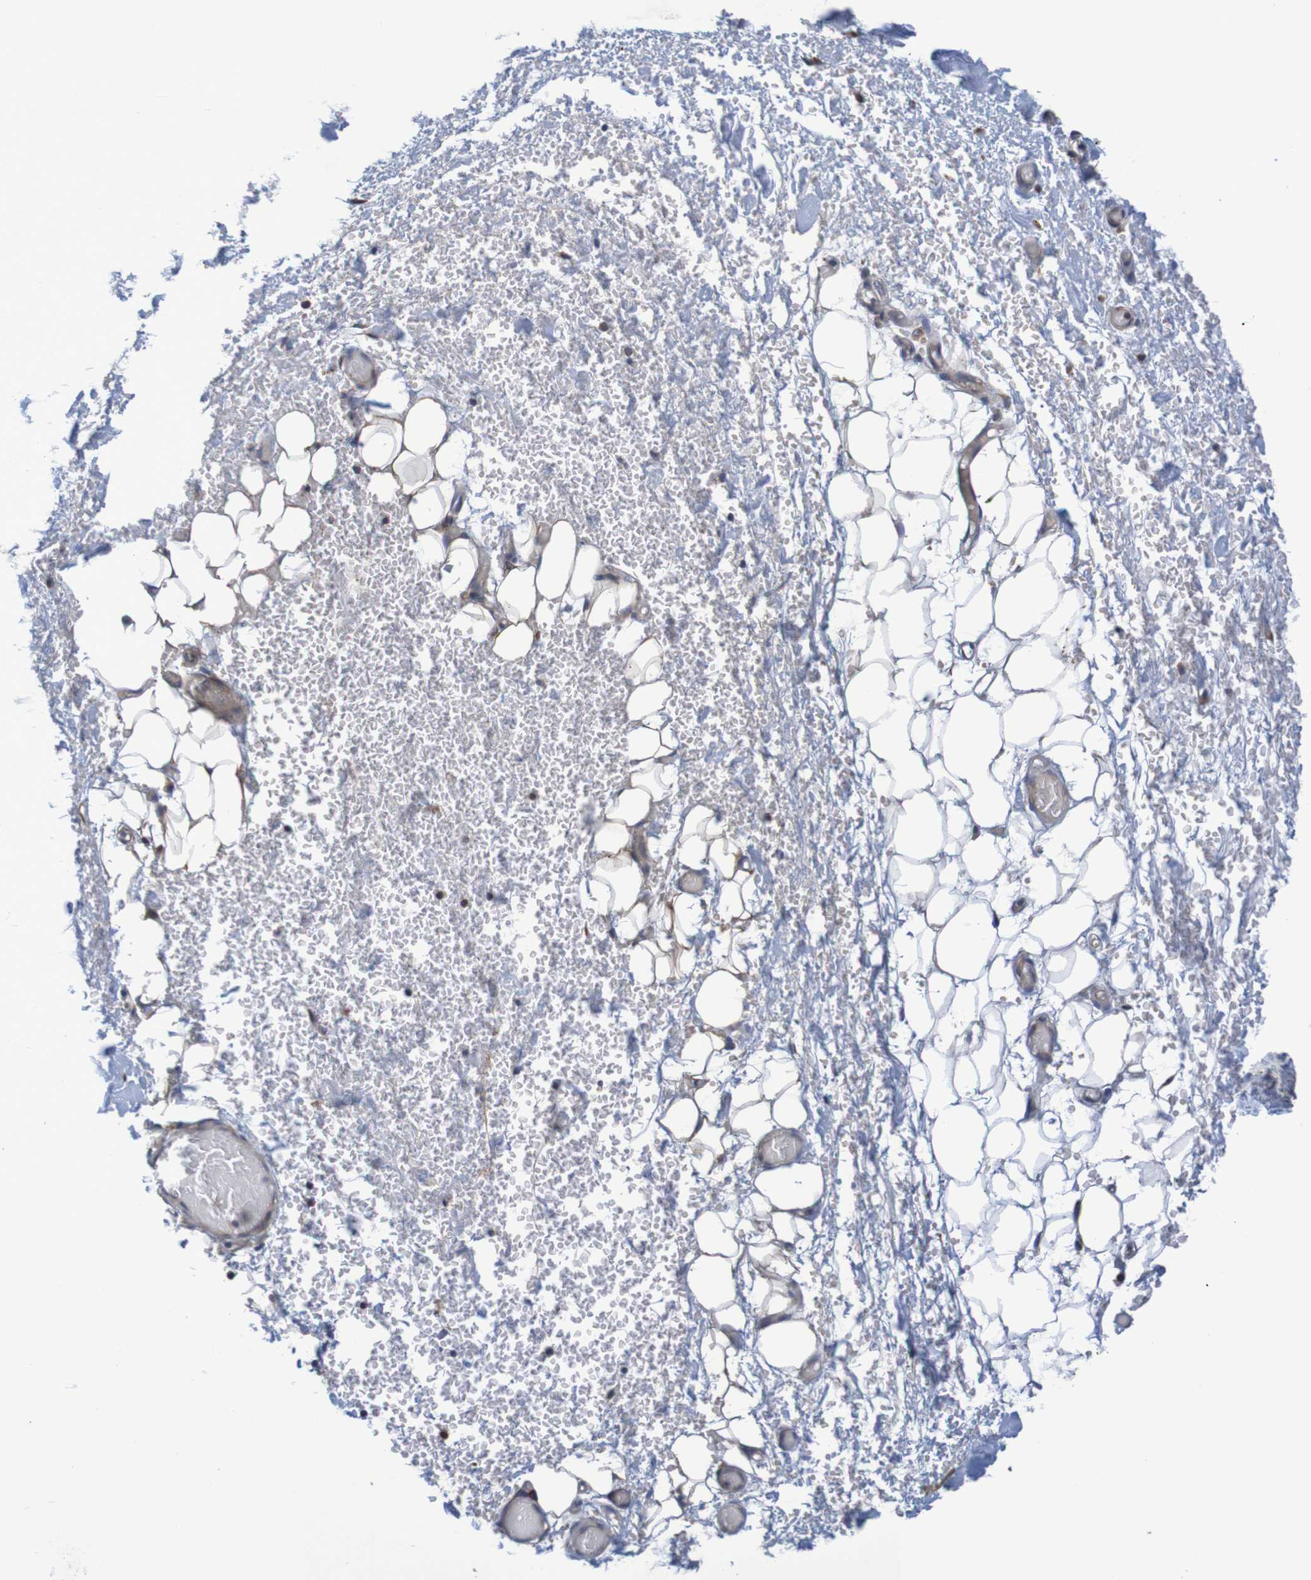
{"staining": {"intensity": "negative", "quantity": "none", "location": "none"}, "tissue": "adipose tissue", "cell_type": "Adipocytes", "image_type": "normal", "snomed": [{"axis": "morphology", "description": "Normal tissue, NOS"}, {"axis": "morphology", "description": "Adenocarcinoma, NOS"}, {"axis": "topography", "description": "Esophagus"}], "caption": "The image reveals no significant staining in adipocytes of adipose tissue. (Immunohistochemistry (ihc), brightfield microscopy, high magnification).", "gene": "CLDN18", "patient": {"sex": "male", "age": 62}}